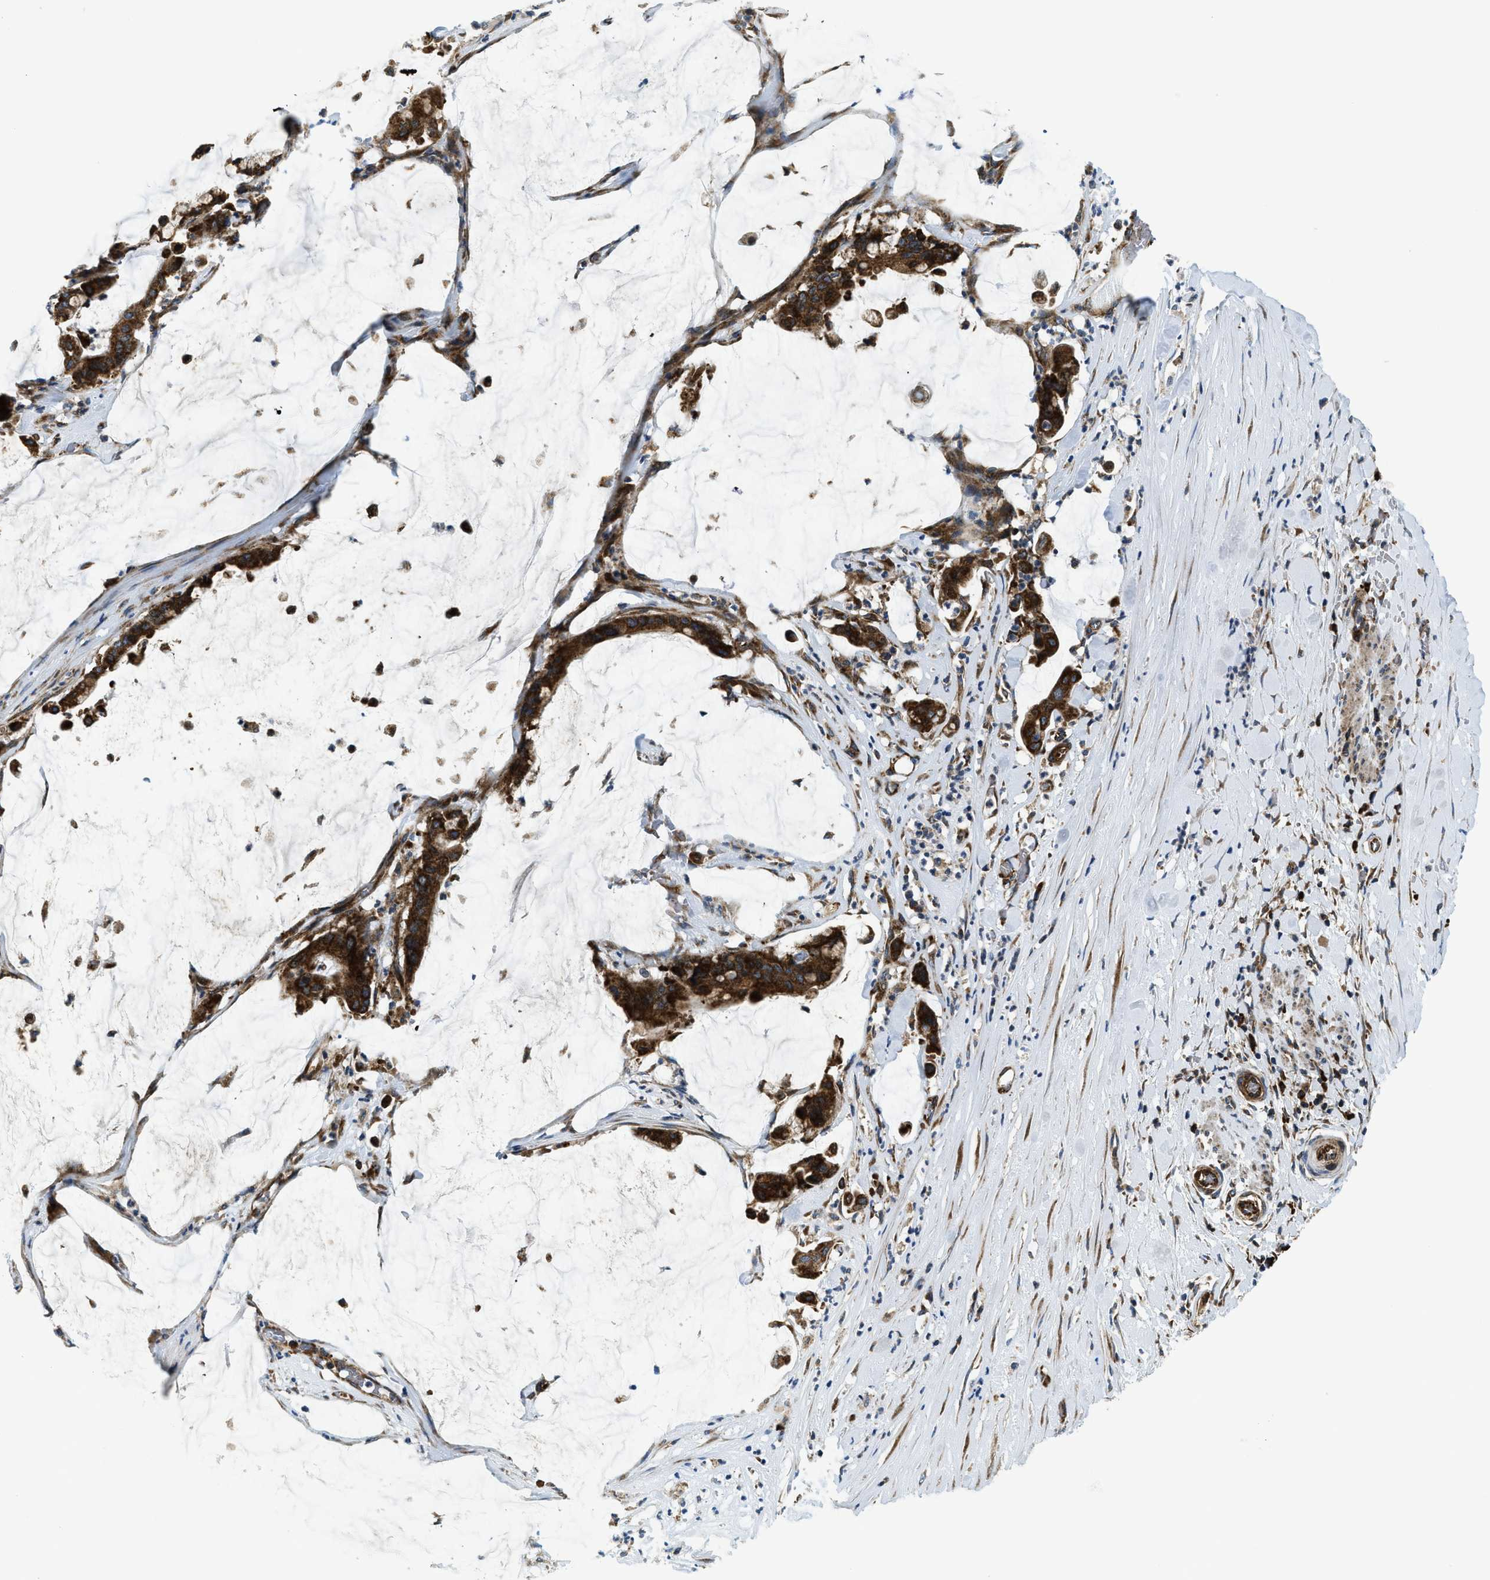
{"staining": {"intensity": "strong", "quantity": ">75%", "location": "cytoplasmic/membranous"}, "tissue": "pancreatic cancer", "cell_type": "Tumor cells", "image_type": "cancer", "snomed": [{"axis": "morphology", "description": "Adenocarcinoma, NOS"}, {"axis": "topography", "description": "Pancreas"}], "caption": "Pancreatic cancer (adenocarcinoma) stained with IHC reveals strong cytoplasmic/membranous staining in approximately >75% of tumor cells.", "gene": "CSPG4", "patient": {"sex": "male", "age": 41}}